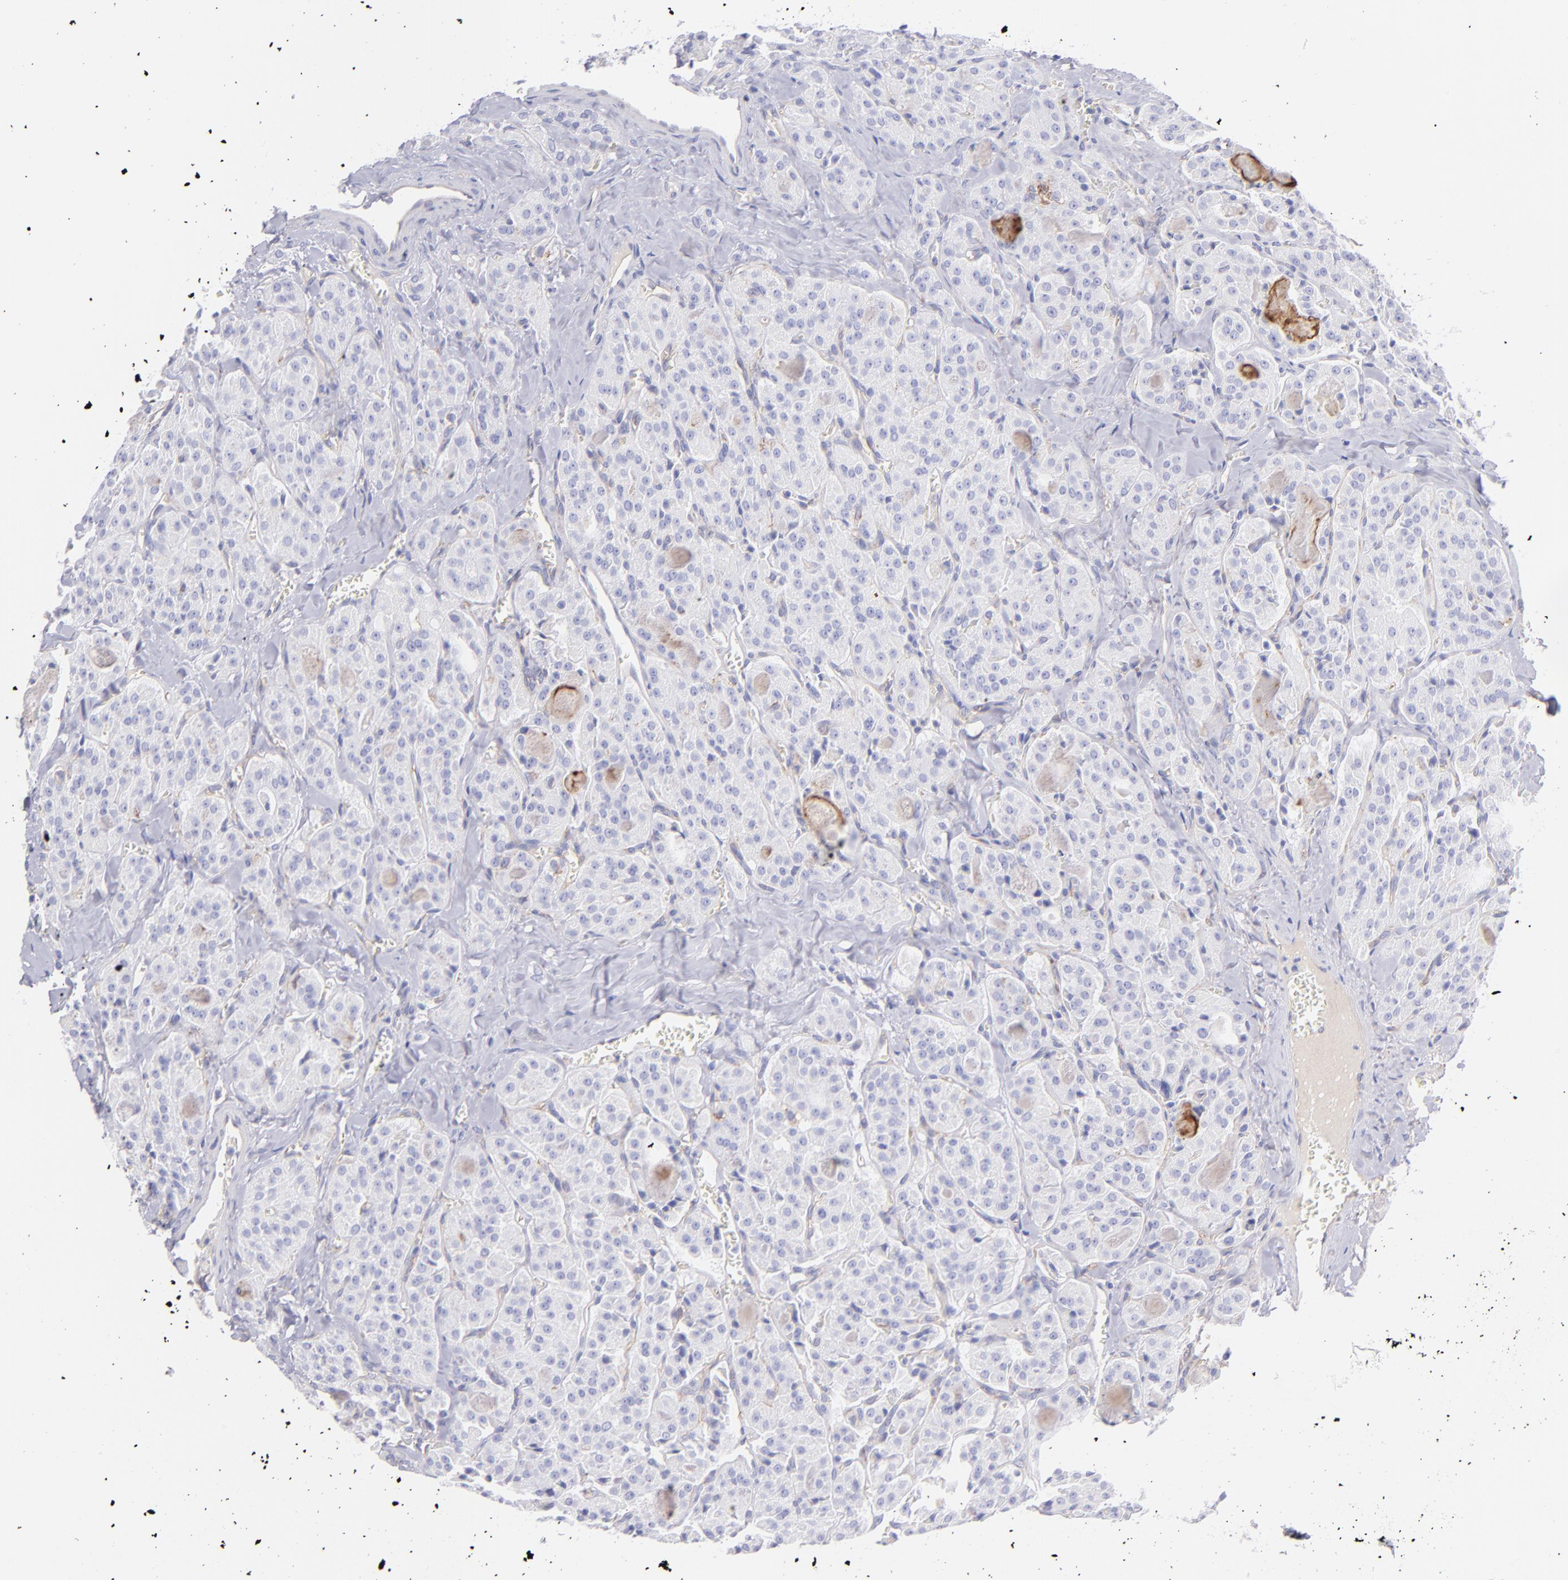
{"staining": {"intensity": "negative", "quantity": "none", "location": "none"}, "tissue": "thyroid cancer", "cell_type": "Tumor cells", "image_type": "cancer", "snomed": [{"axis": "morphology", "description": "Carcinoma, NOS"}, {"axis": "topography", "description": "Thyroid gland"}], "caption": "Immunohistochemistry (IHC) image of thyroid carcinoma stained for a protein (brown), which shows no expression in tumor cells. (DAB (3,3'-diaminobenzidine) IHC visualized using brightfield microscopy, high magnification).", "gene": "CD81", "patient": {"sex": "male", "age": 76}}